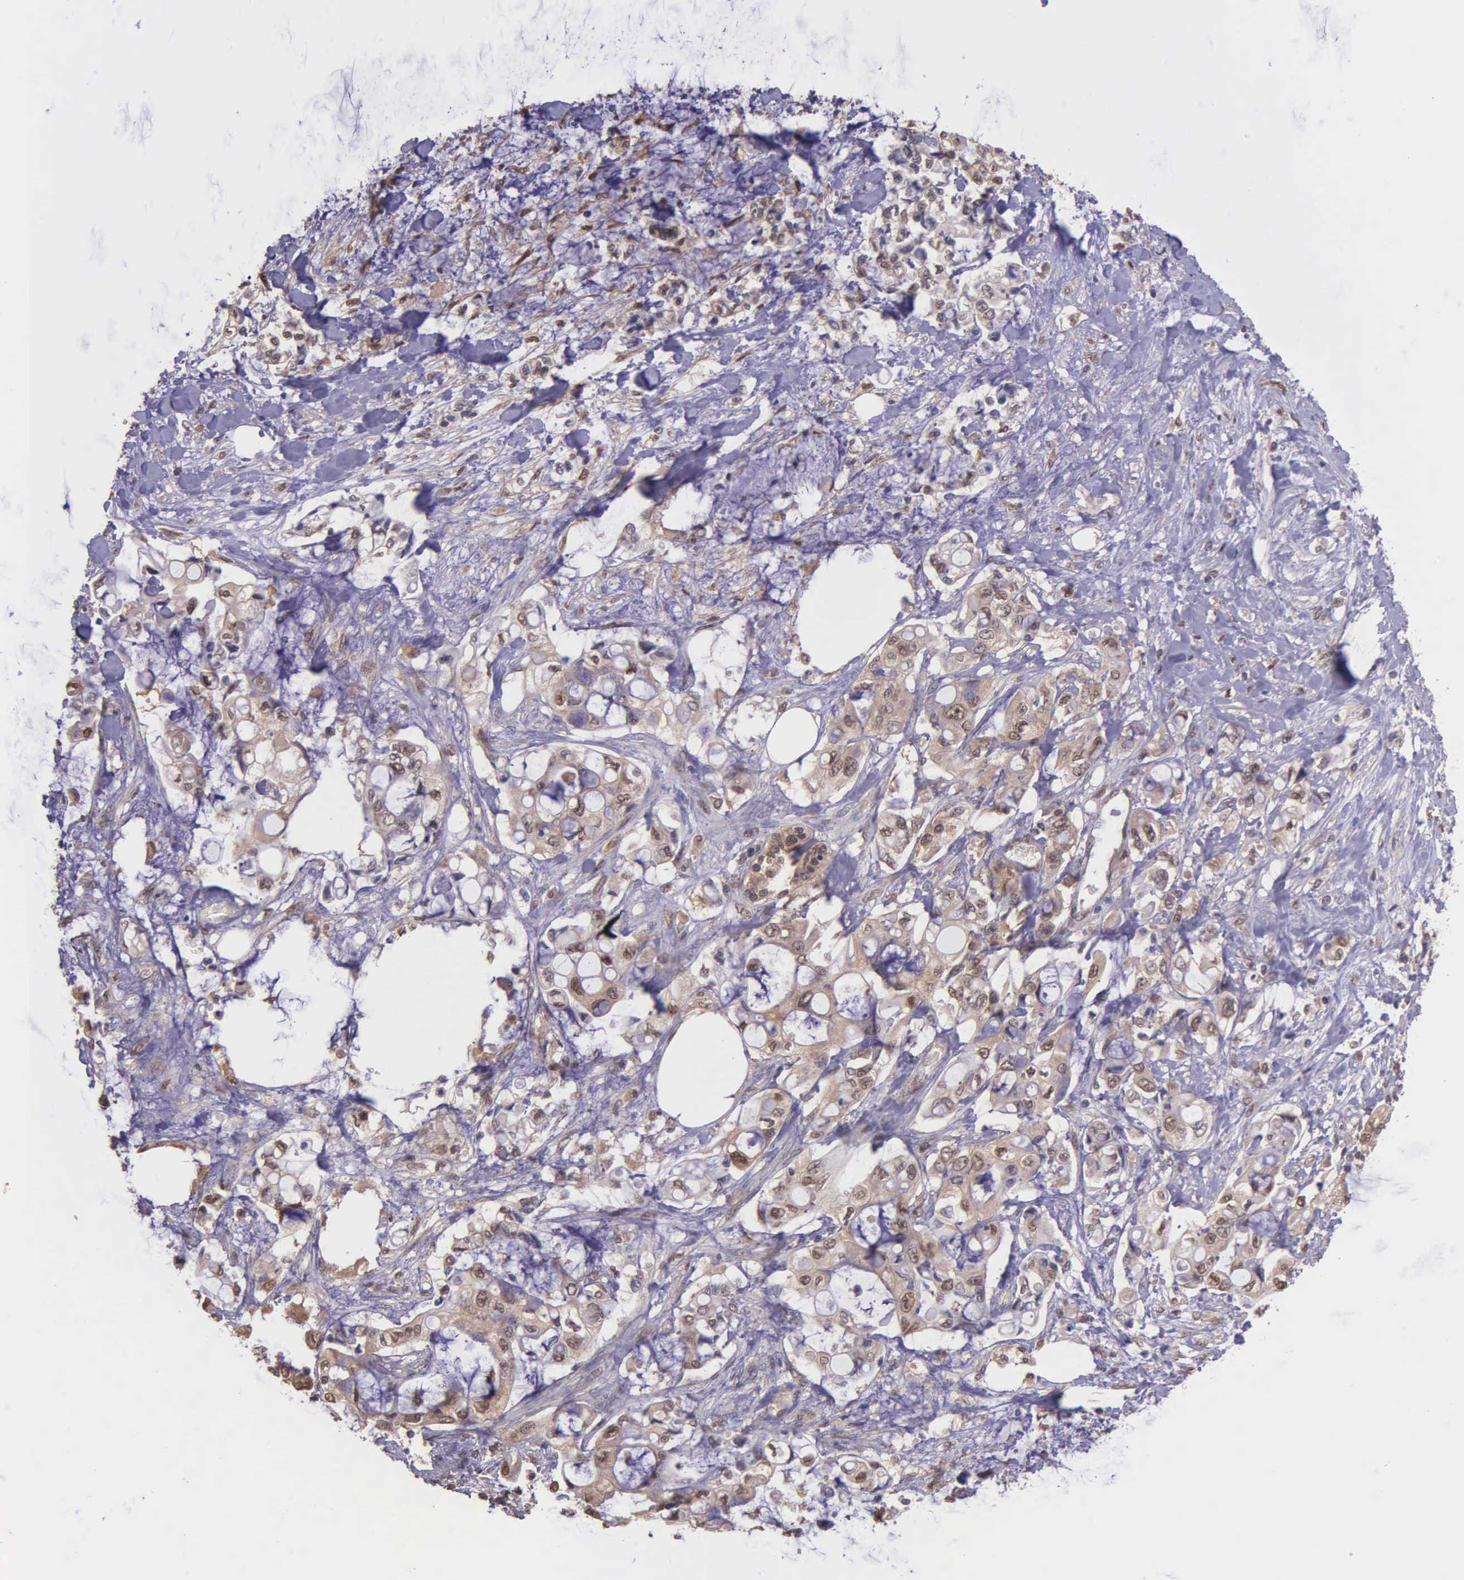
{"staining": {"intensity": "moderate", "quantity": ">75%", "location": "cytoplasmic/membranous,nuclear"}, "tissue": "pancreatic cancer", "cell_type": "Tumor cells", "image_type": "cancer", "snomed": [{"axis": "morphology", "description": "Adenocarcinoma, NOS"}, {"axis": "topography", "description": "Pancreas"}], "caption": "DAB immunohistochemical staining of human pancreatic cancer exhibits moderate cytoplasmic/membranous and nuclear protein expression in about >75% of tumor cells.", "gene": "PSMC1", "patient": {"sex": "female", "age": 70}}